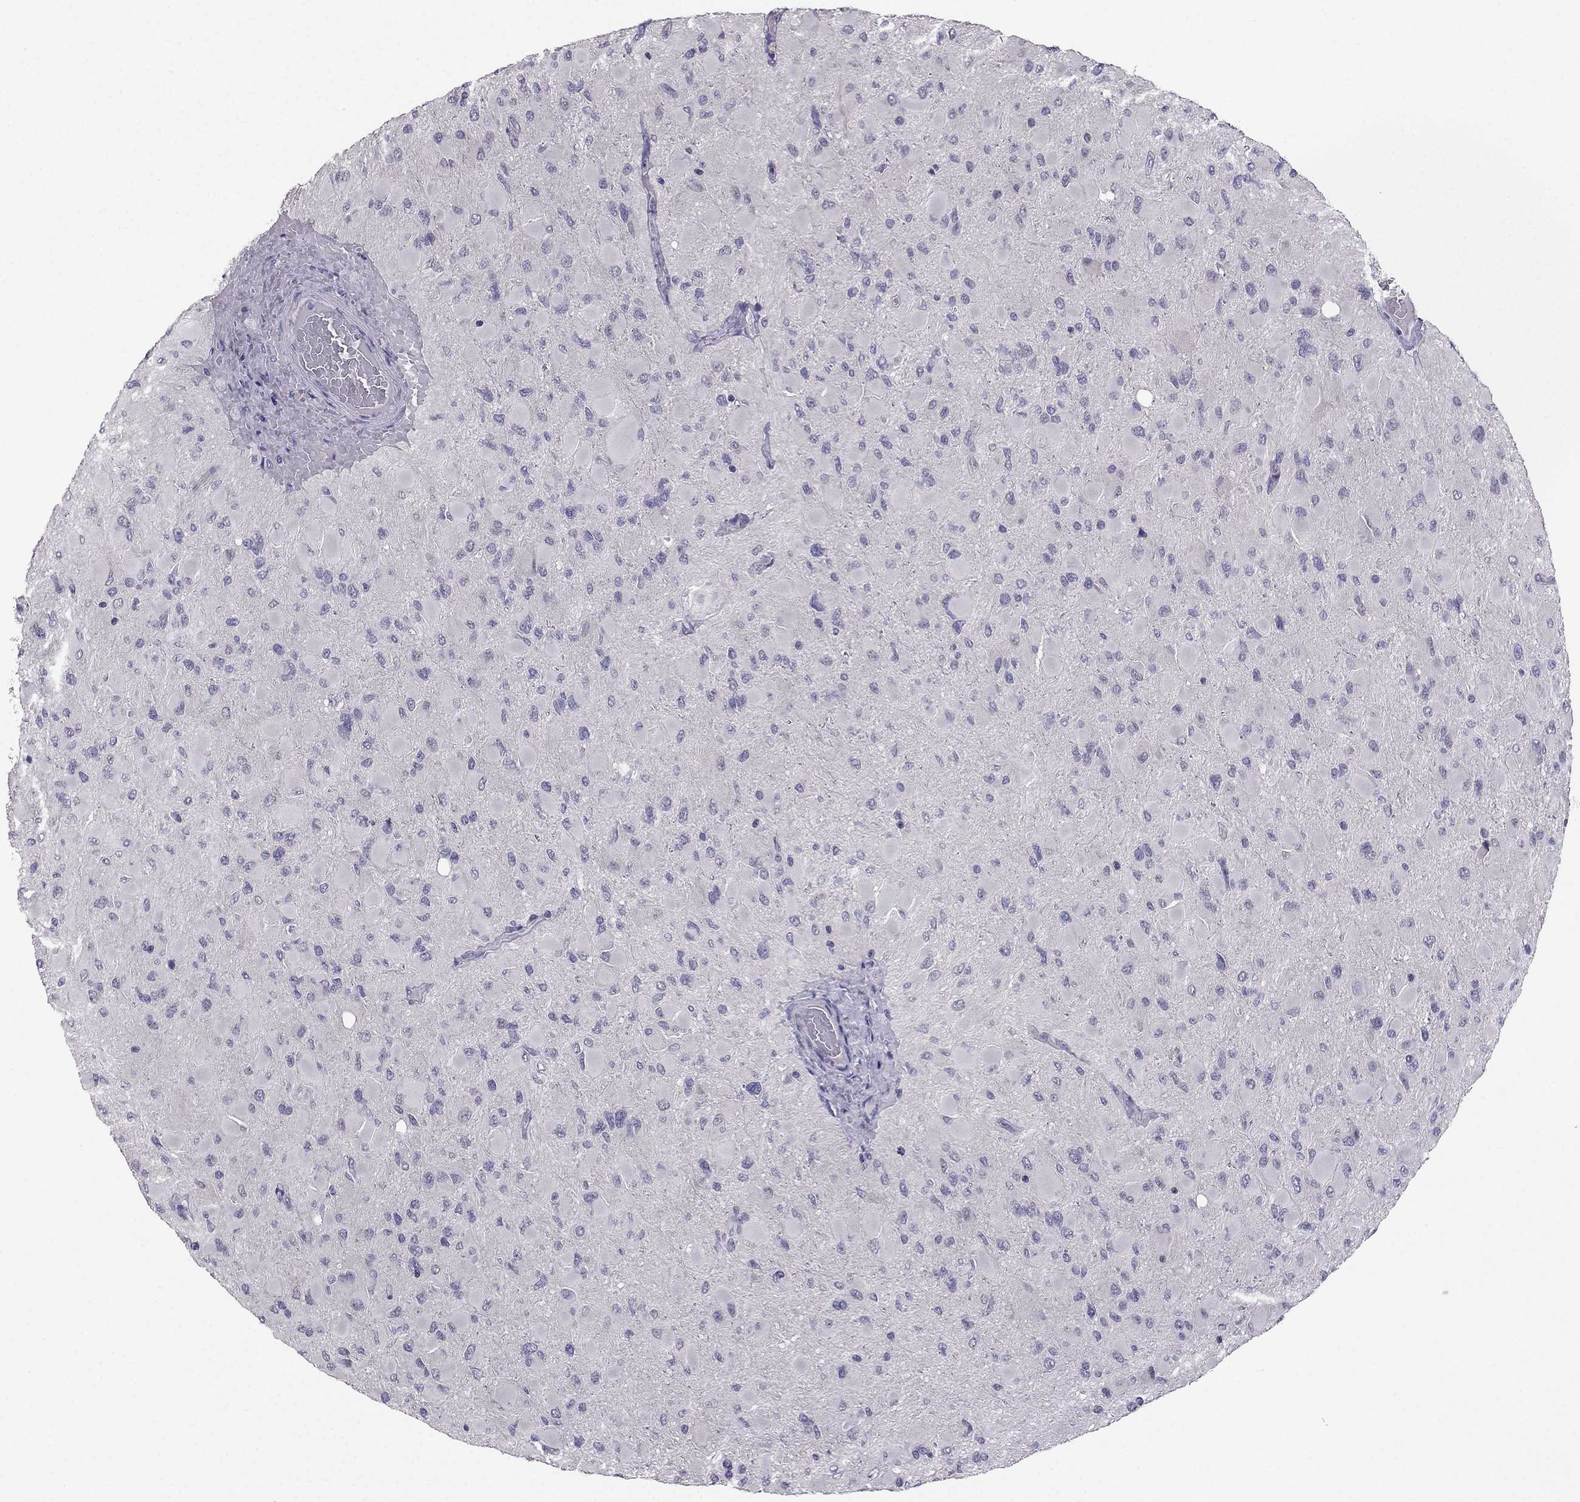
{"staining": {"intensity": "negative", "quantity": "none", "location": "none"}, "tissue": "glioma", "cell_type": "Tumor cells", "image_type": "cancer", "snomed": [{"axis": "morphology", "description": "Glioma, malignant, High grade"}, {"axis": "topography", "description": "Cerebral cortex"}], "caption": "High power microscopy histopathology image of an IHC image of malignant glioma (high-grade), revealing no significant expression in tumor cells.", "gene": "HSFX1", "patient": {"sex": "female", "age": 36}}